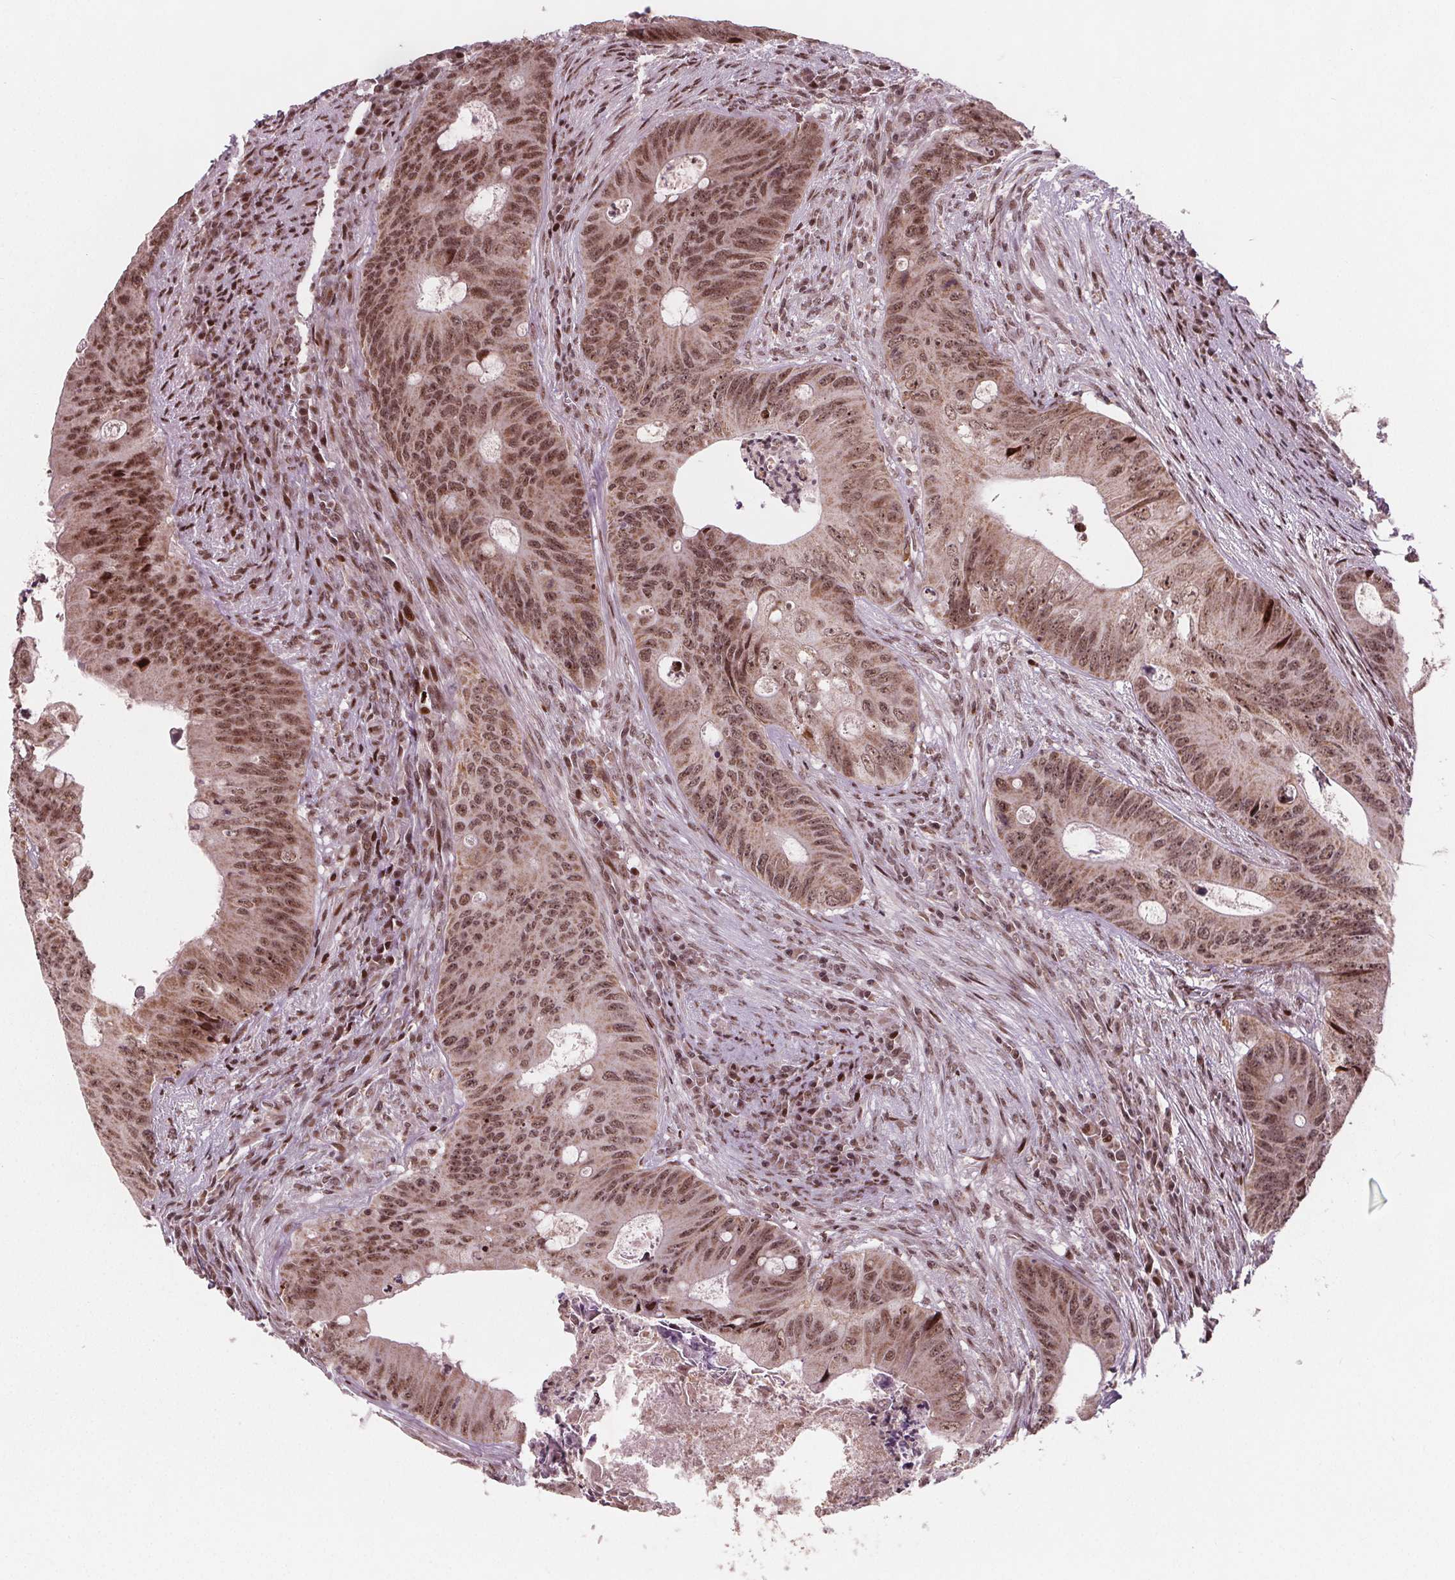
{"staining": {"intensity": "moderate", "quantity": ">75%", "location": "nuclear"}, "tissue": "colorectal cancer", "cell_type": "Tumor cells", "image_type": "cancer", "snomed": [{"axis": "morphology", "description": "Adenocarcinoma, NOS"}, {"axis": "topography", "description": "Colon"}], "caption": "Protein expression analysis of human adenocarcinoma (colorectal) reveals moderate nuclear positivity in approximately >75% of tumor cells. (Stains: DAB (3,3'-diaminobenzidine) in brown, nuclei in blue, Microscopy: brightfield microscopy at high magnification).", "gene": "SNRNP35", "patient": {"sex": "female", "age": 74}}